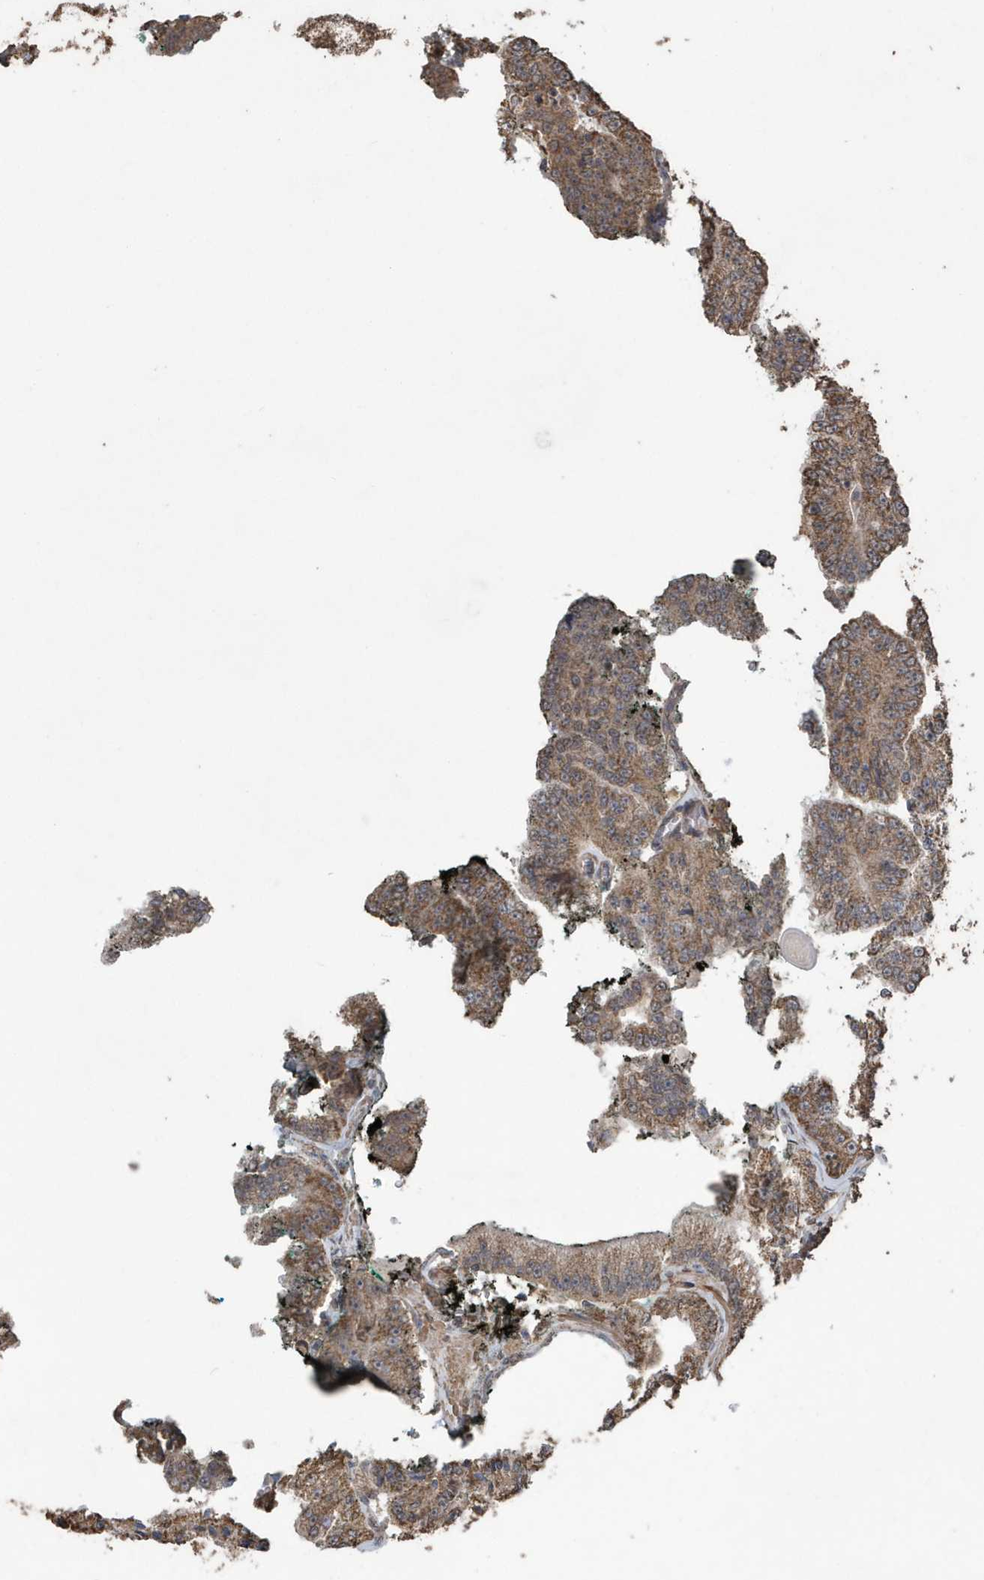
{"staining": {"intensity": "moderate", "quantity": ">75%", "location": "cytoplasmic/membranous"}, "tissue": "prostate cancer", "cell_type": "Tumor cells", "image_type": "cancer", "snomed": [{"axis": "morphology", "description": "Adenocarcinoma, High grade"}, {"axis": "topography", "description": "Prostate"}], "caption": "Immunohistochemical staining of human prostate cancer exhibits moderate cytoplasmic/membranous protein staining in about >75% of tumor cells.", "gene": "PAXBP1", "patient": {"sex": "male", "age": 71}}